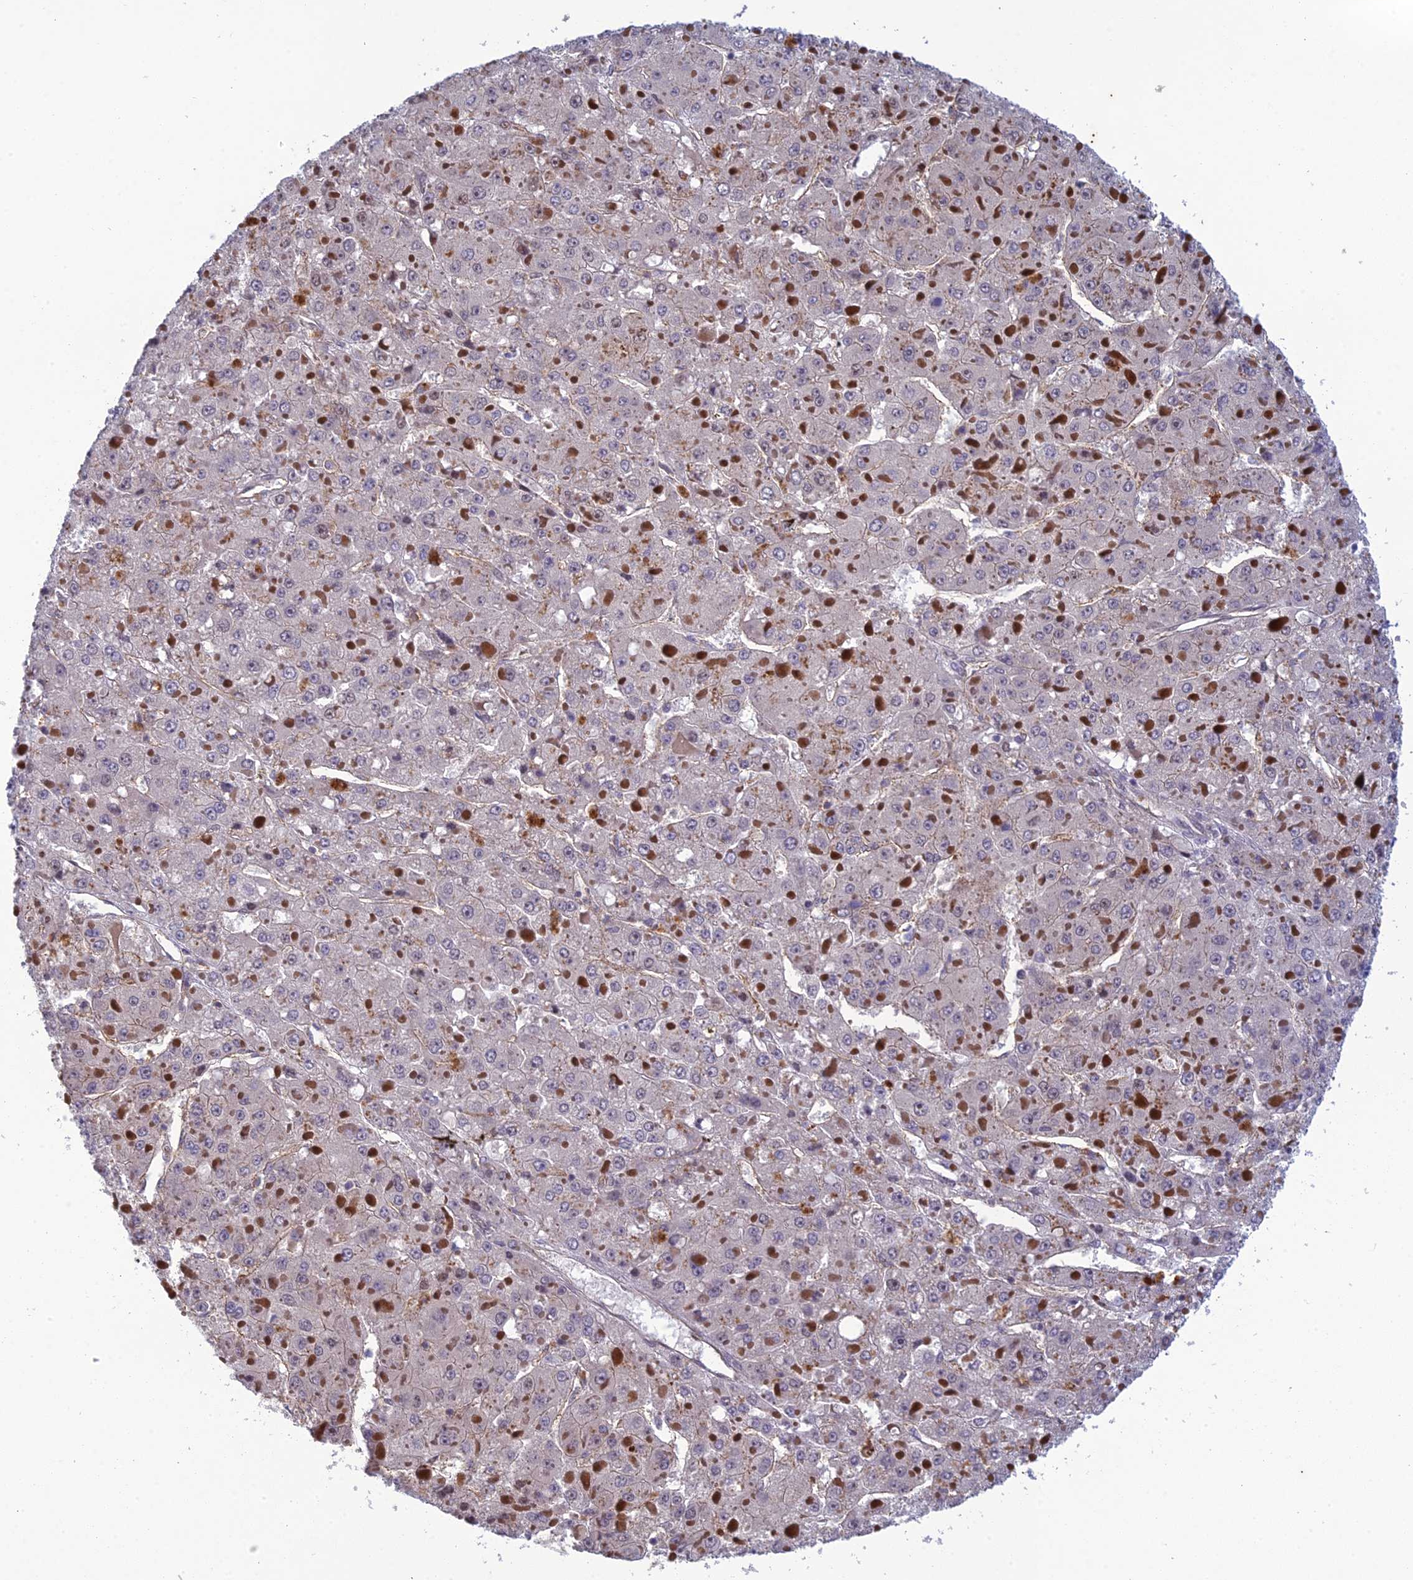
{"staining": {"intensity": "negative", "quantity": "none", "location": "none"}, "tissue": "liver cancer", "cell_type": "Tumor cells", "image_type": "cancer", "snomed": [{"axis": "morphology", "description": "Carcinoma, Hepatocellular, NOS"}, {"axis": "topography", "description": "Liver"}], "caption": "High power microscopy photomicrograph of an immunohistochemistry (IHC) image of liver hepatocellular carcinoma, revealing no significant positivity in tumor cells.", "gene": "RANBP3", "patient": {"sex": "female", "age": 73}}